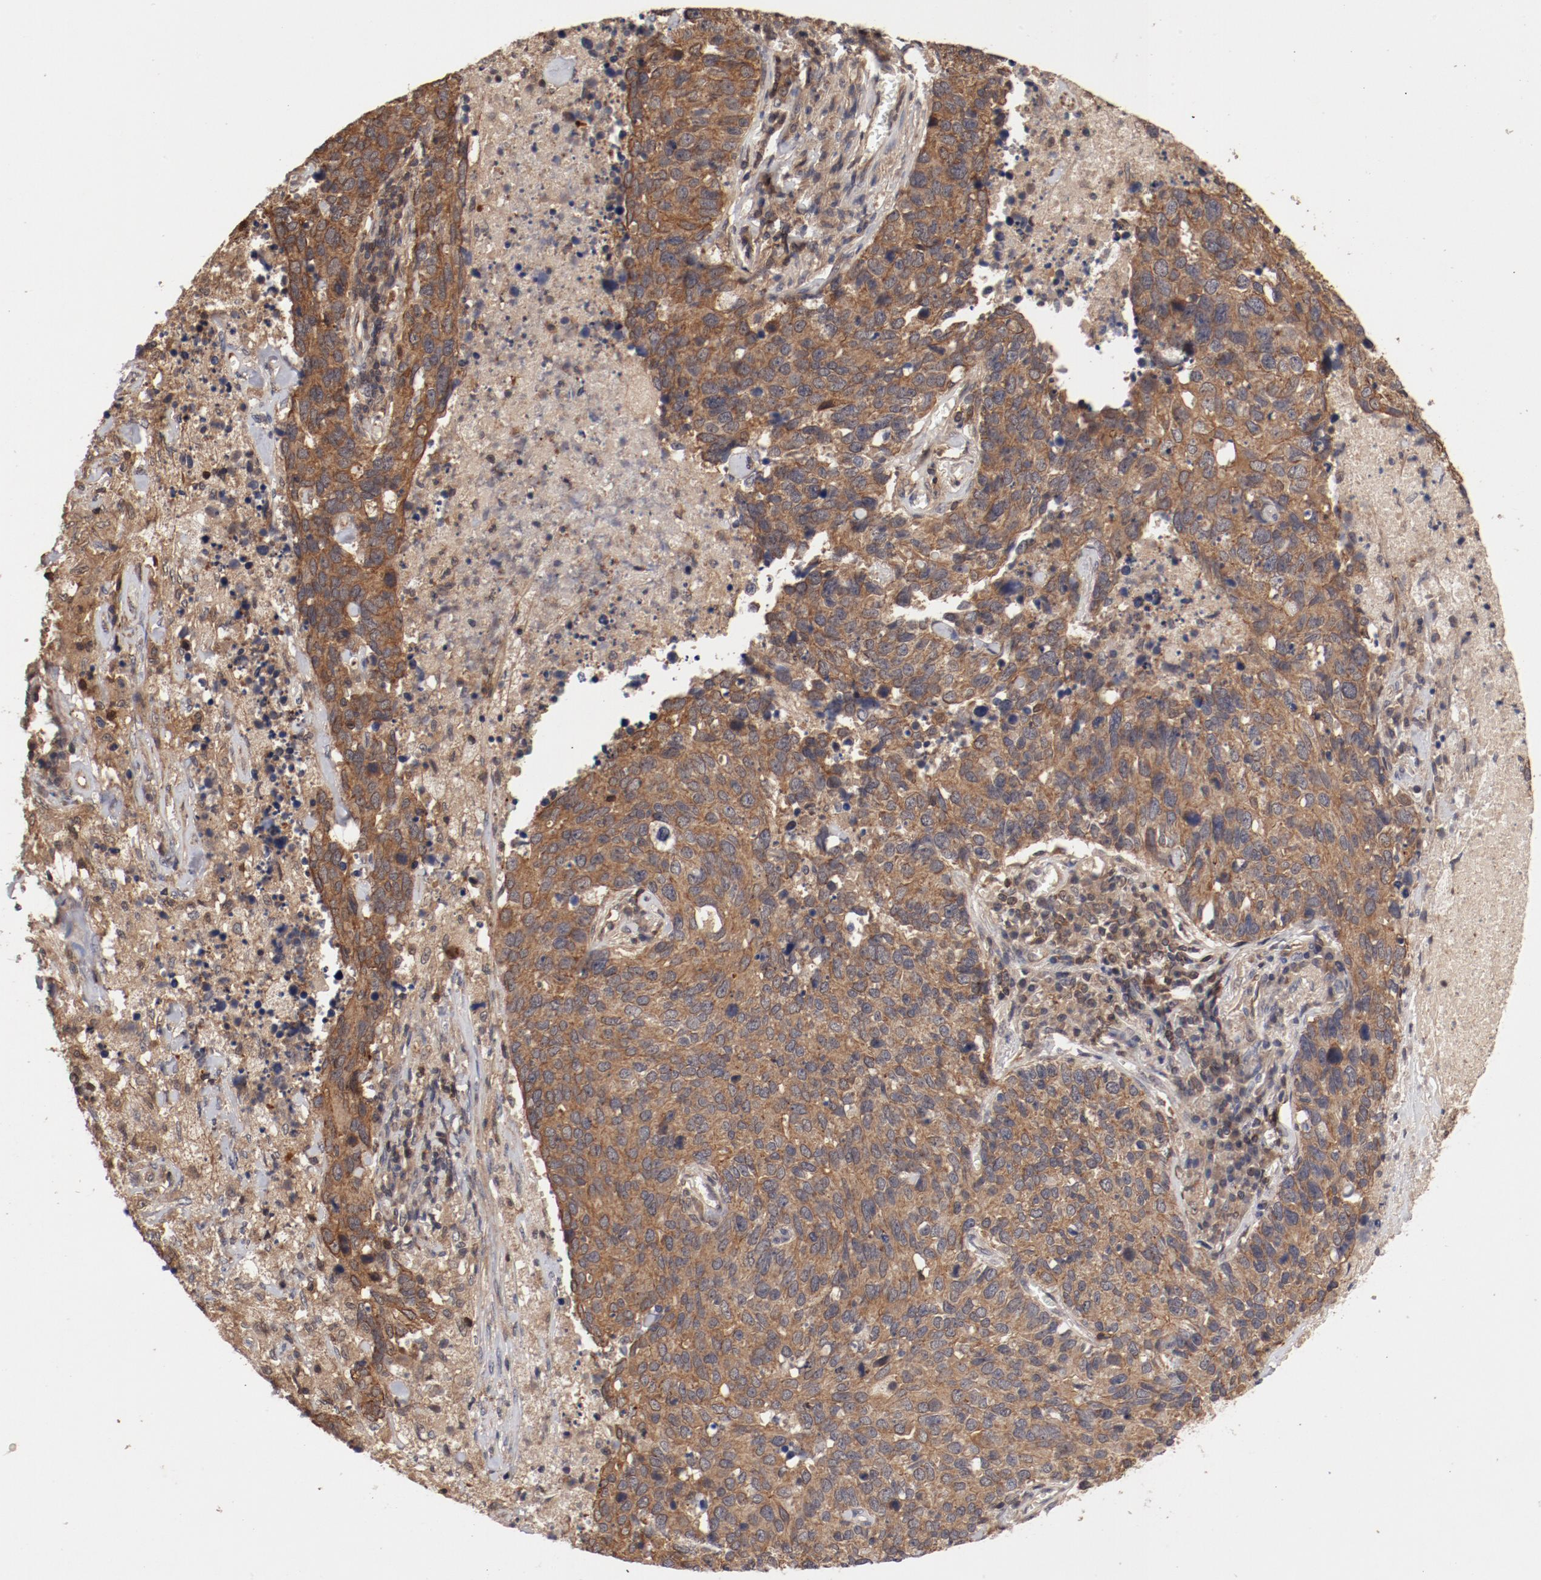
{"staining": {"intensity": "moderate", "quantity": ">75%", "location": "cytoplasmic/membranous"}, "tissue": "lung cancer", "cell_type": "Tumor cells", "image_type": "cancer", "snomed": [{"axis": "morphology", "description": "Neoplasm, malignant, NOS"}, {"axis": "topography", "description": "Lung"}], "caption": "IHC (DAB) staining of lung cancer shows moderate cytoplasmic/membranous protein staining in about >75% of tumor cells.", "gene": "GUF1", "patient": {"sex": "female", "age": 76}}